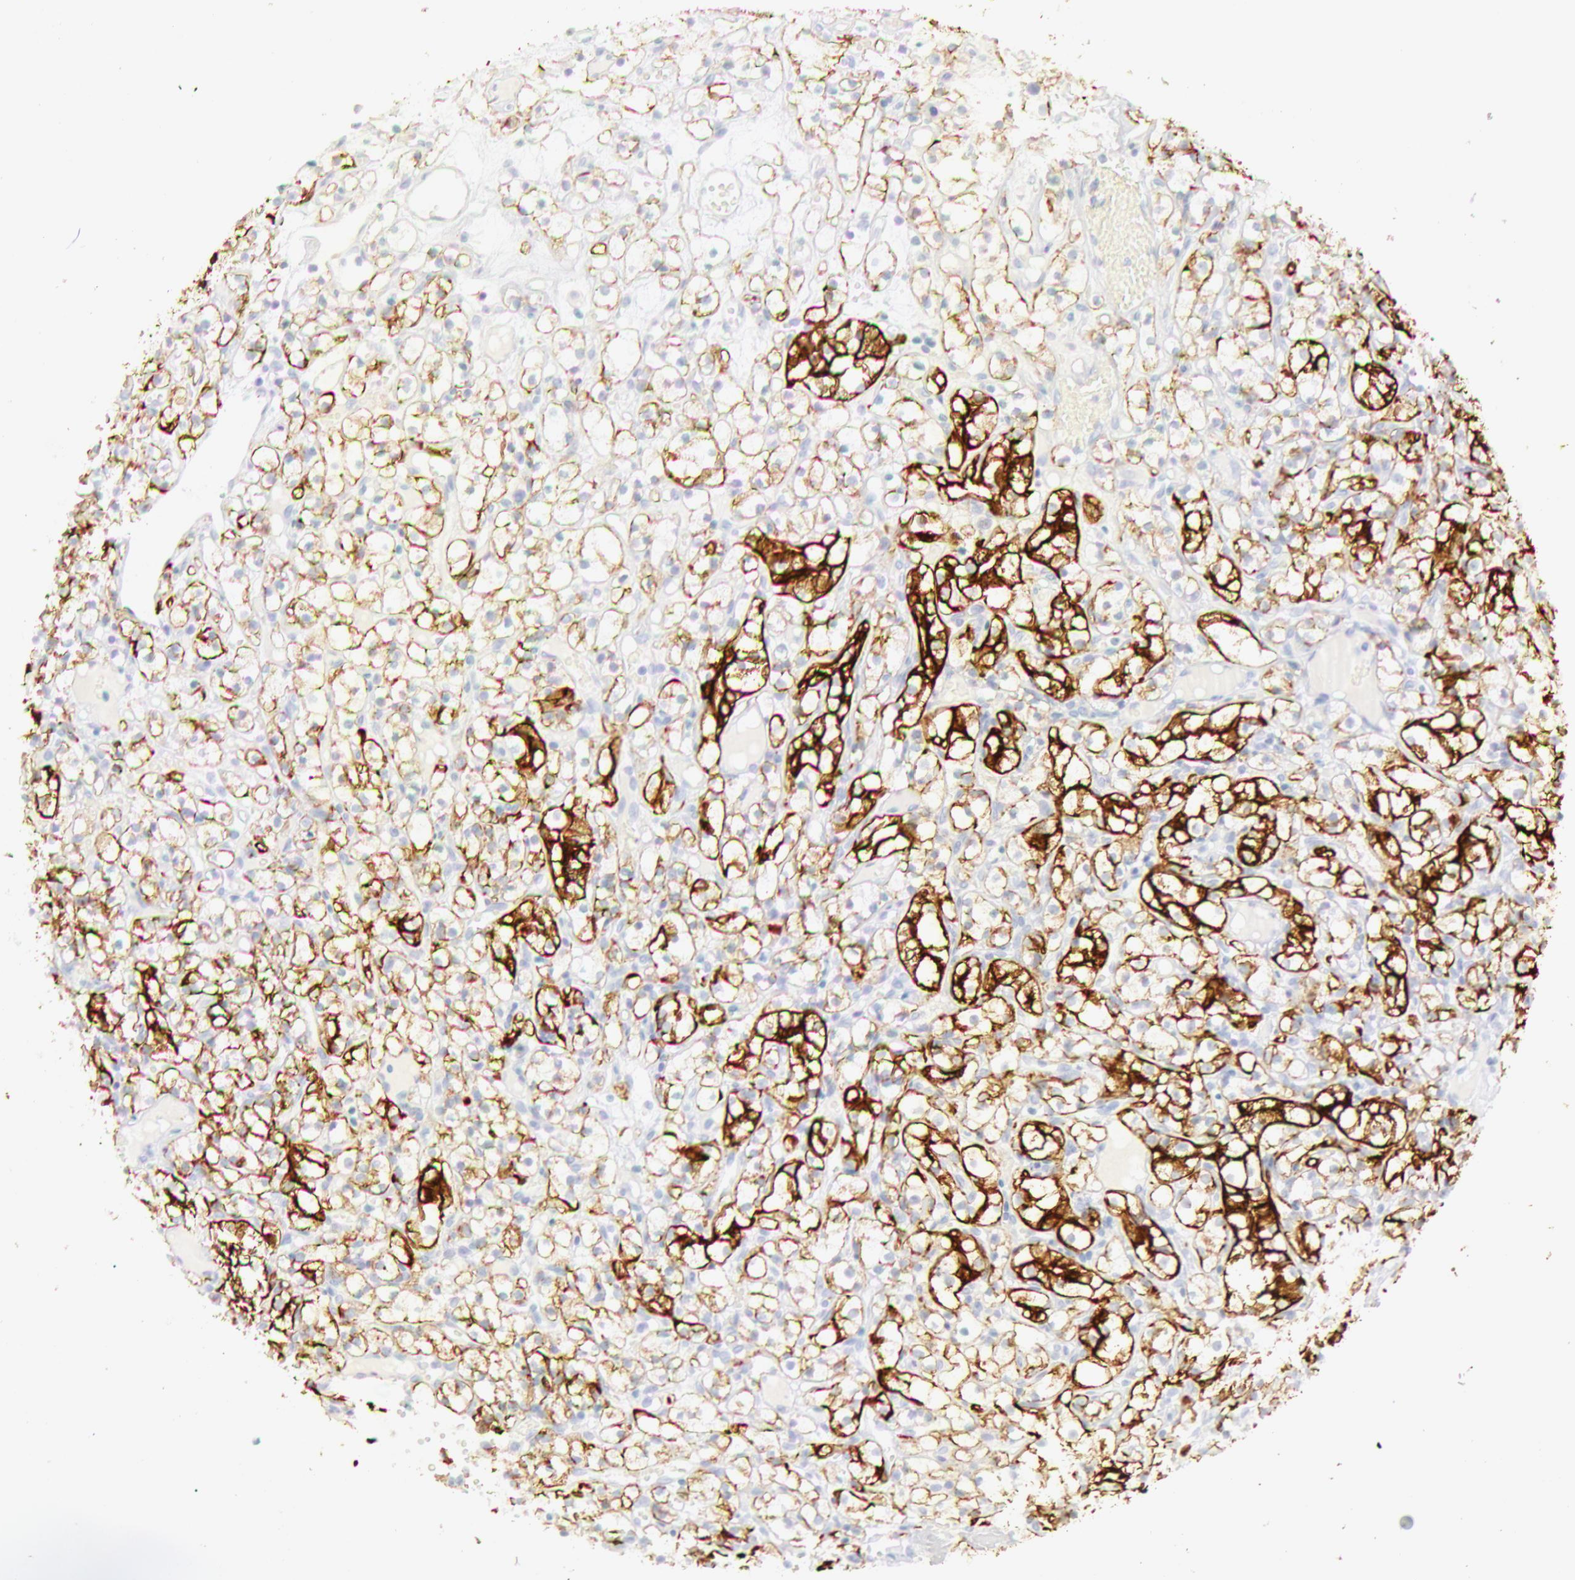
{"staining": {"intensity": "moderate", "quantity": "25%-75%", "location": "cytoplasmic/membranous"}, "tissue": "renal cancer", "cell_type": "Tumor cells", "image_type": "cancer", "snomed": [{"axis": "morphology", "description": "Adenocarcinoma, NOS"}, {"axis": "topography", "description": "Kidney"}], "caption": "Renal adenocarcinoma was stained to show a protein in brown. There is medium levels of moderate cytoplasmic/membranous positivity in approximately 25%-75% of tumor cells.", "gene": "KRT8", "patient": {"sex": "male", "age": 61}}